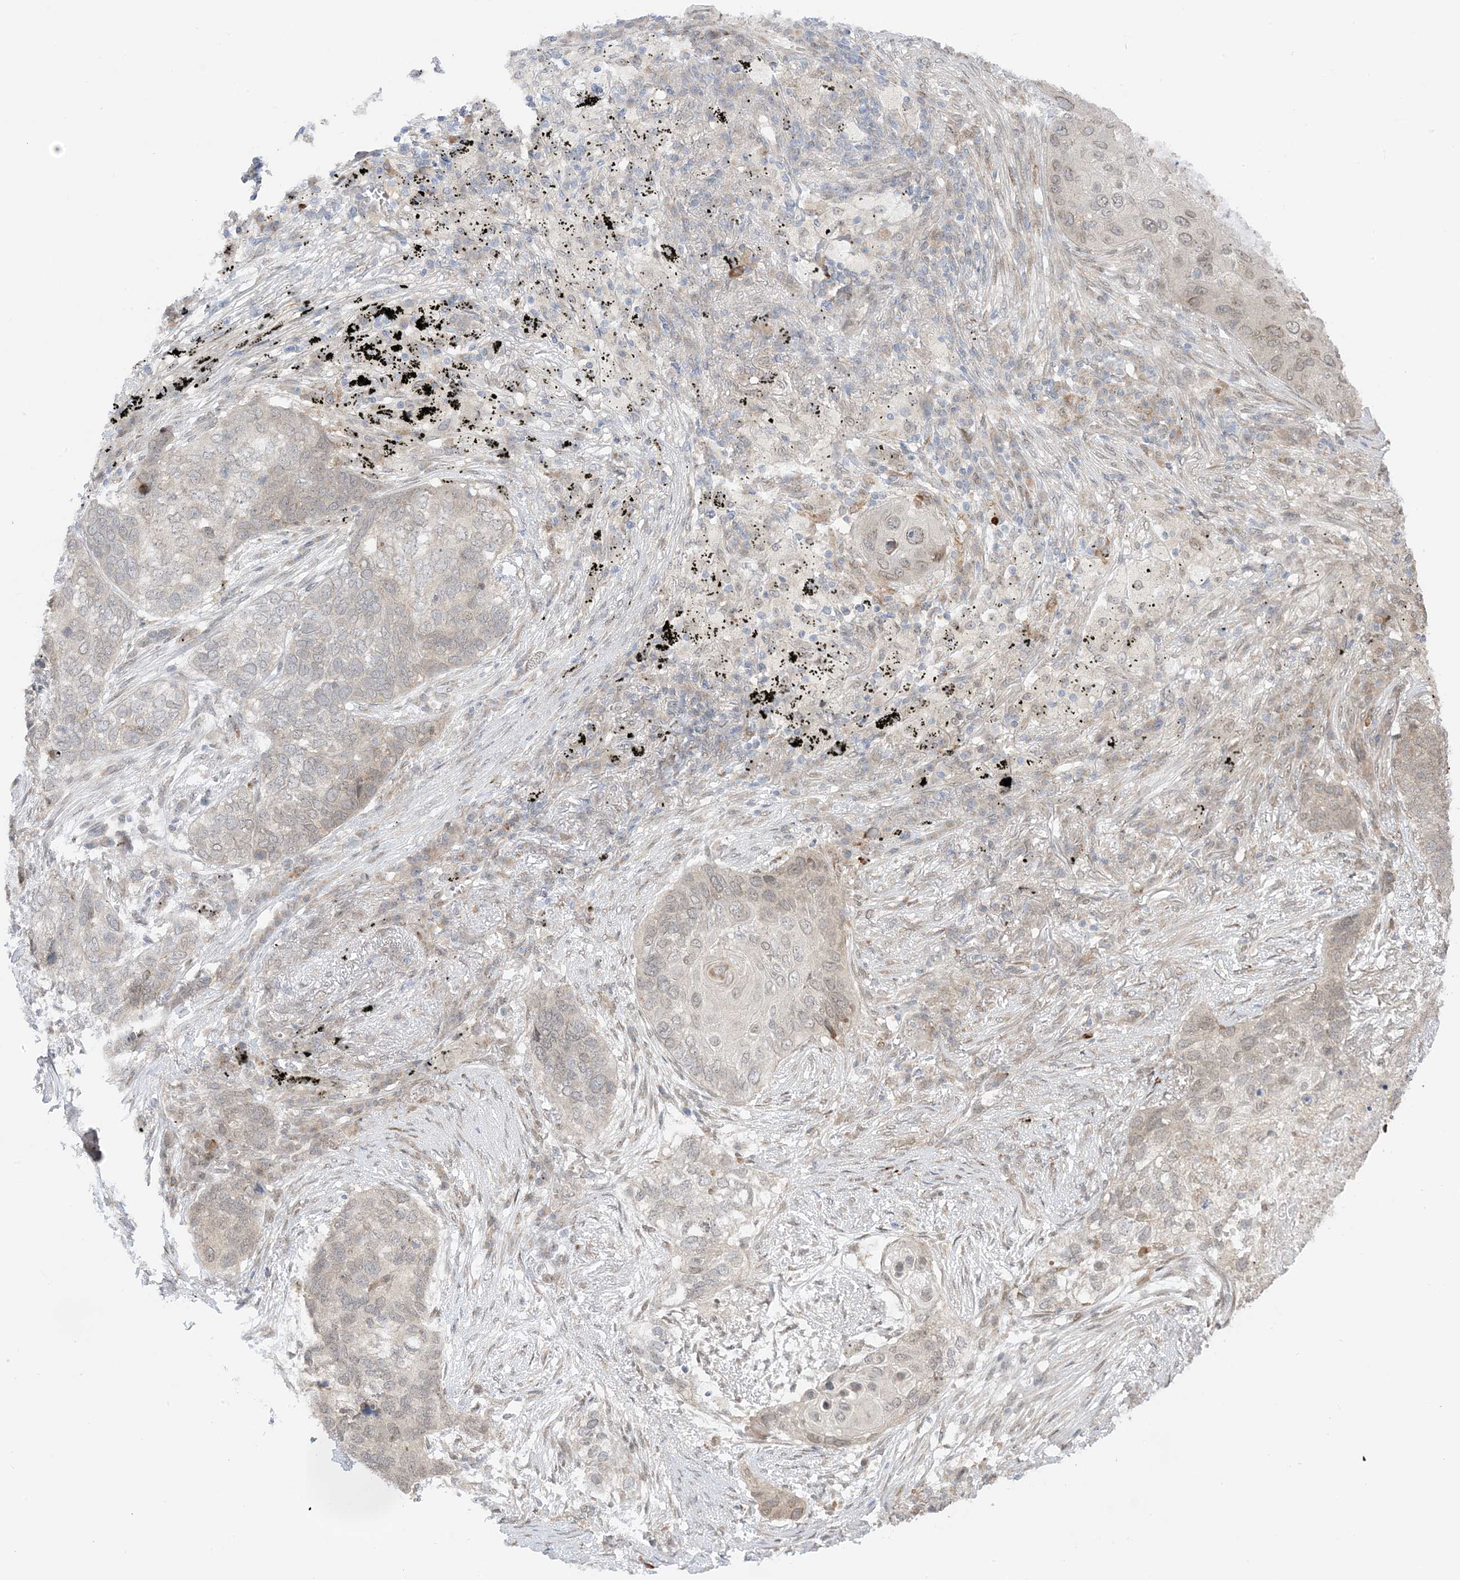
{"staining": {"intensity": "weak", "quantity": "<25%", "location": "cytoplasmic/membranous,nuclear"}, "tissue": "lung cancer", "cell_type": "Tumor cells", "image_type": "cancer", "snomed": [{"axis": "morphology", "description": "Squamous cell carcinoma, NOS"}, {"axis": "topography", "description": "Lung"}], "caption": "The immunohistochemistry (IHC) histopathology image has no significant staining in tumor cells of lung cancer tissue.", "gene": "UBE2E2", "patient": {"sex": "female", "age": 63}}